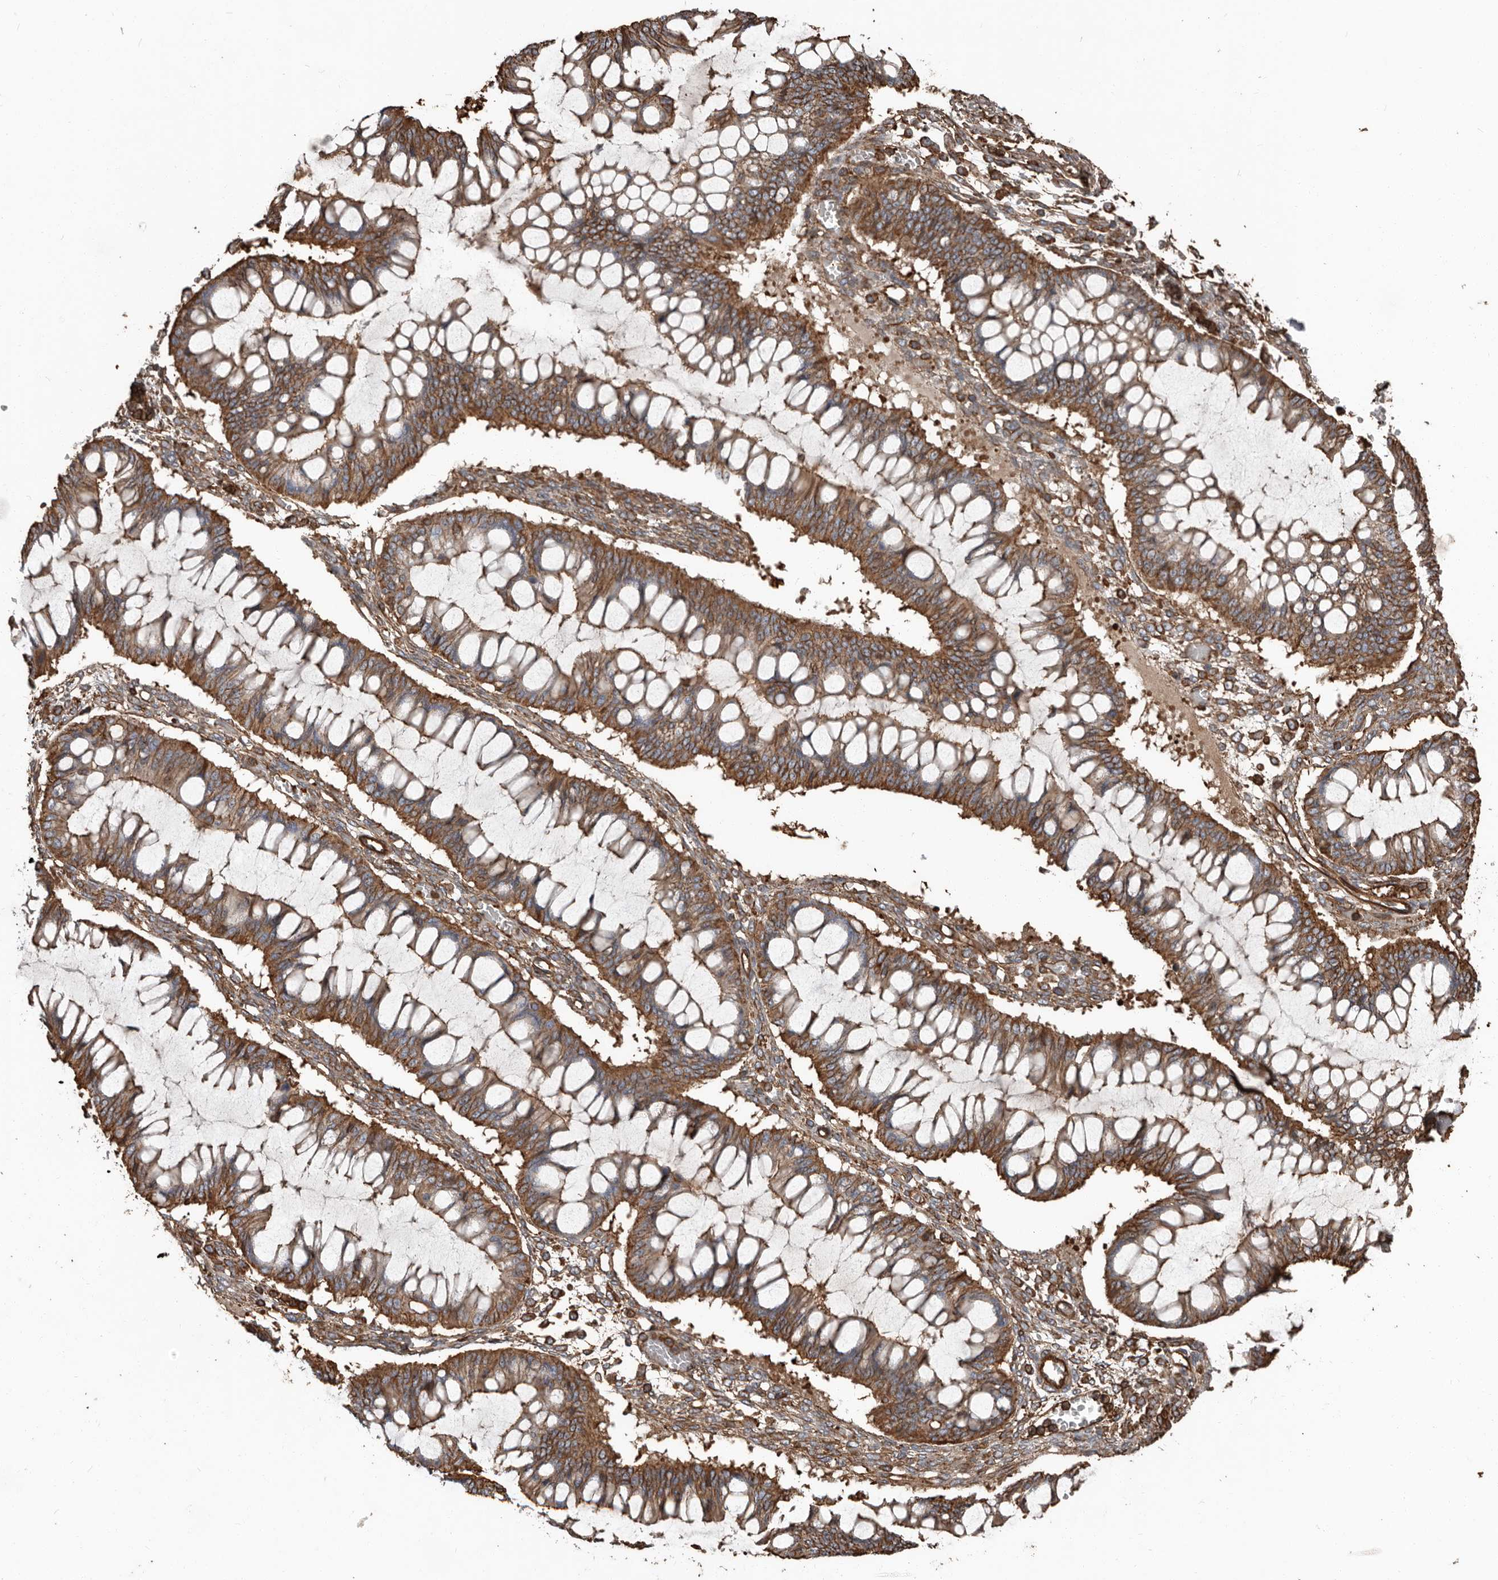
{"staining": {"intensity": "moderate", "quantity": ">75%", "location": "cytoplasmic/membranous"}, "tissue": "ovarian cancer", "cell_type": "Tumor cells", "image_type": "cancer", "snomed": [{"axis": "morphology", "description": "Cystadenocarcinoma, mucinous, NOS"}, {"axis": "topography", "description": "Ovary"}], "caption": "A micrograph of ovarian cancer stained for a protein demonstrates moderate cytoplasmic/membranous brown staining in tumor cells. The staining was performed using DAB (3,3'-diaminobenzidine), with brown indicating positive protein expression. Nuclei are stained blue with hematoxylin.", "gene": "DENND6B", "patient": {"sex": "female", "age": 73}}